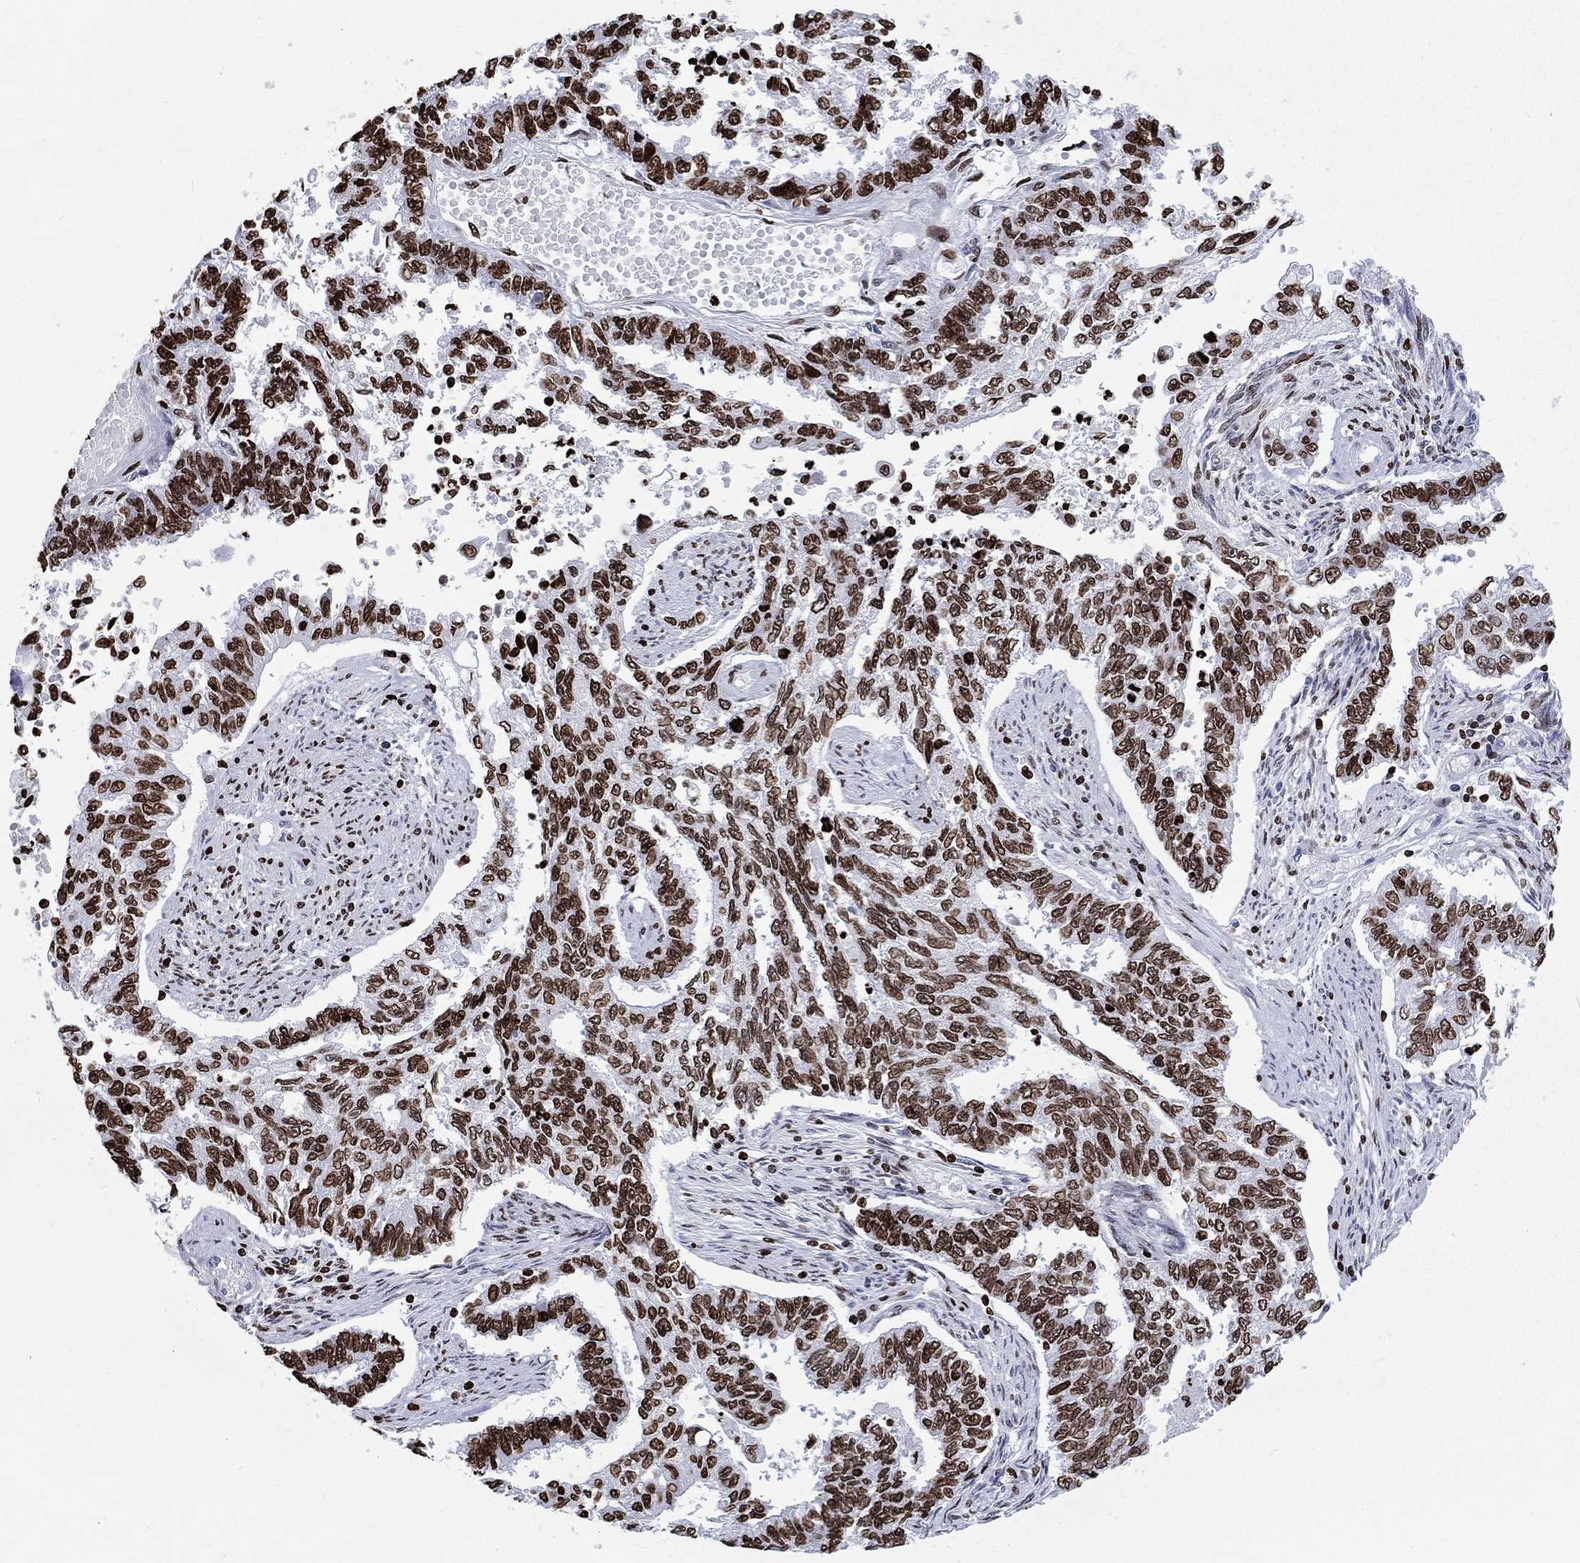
{"staining": {"intensity": "strong", "quantity": ">75%", "location": "nuclear"}, "tissue": "endometrial cancer", "cell_type": "Tumor cells", "image_type": "cancer", "snomed": [{"axis": "morphology", "description": "Adenocarcinoma, NOS"}, {"axis": "topography", "description": "Uterus"}], "caption": "Immunohistochemical staining of human adenocarcinoma (endometrial) reveals high levels of strong nuclear staining in approximately >75% of tumor cells.", "gene": "H1-5", "patient": {"sex": "female", "age": 59}}